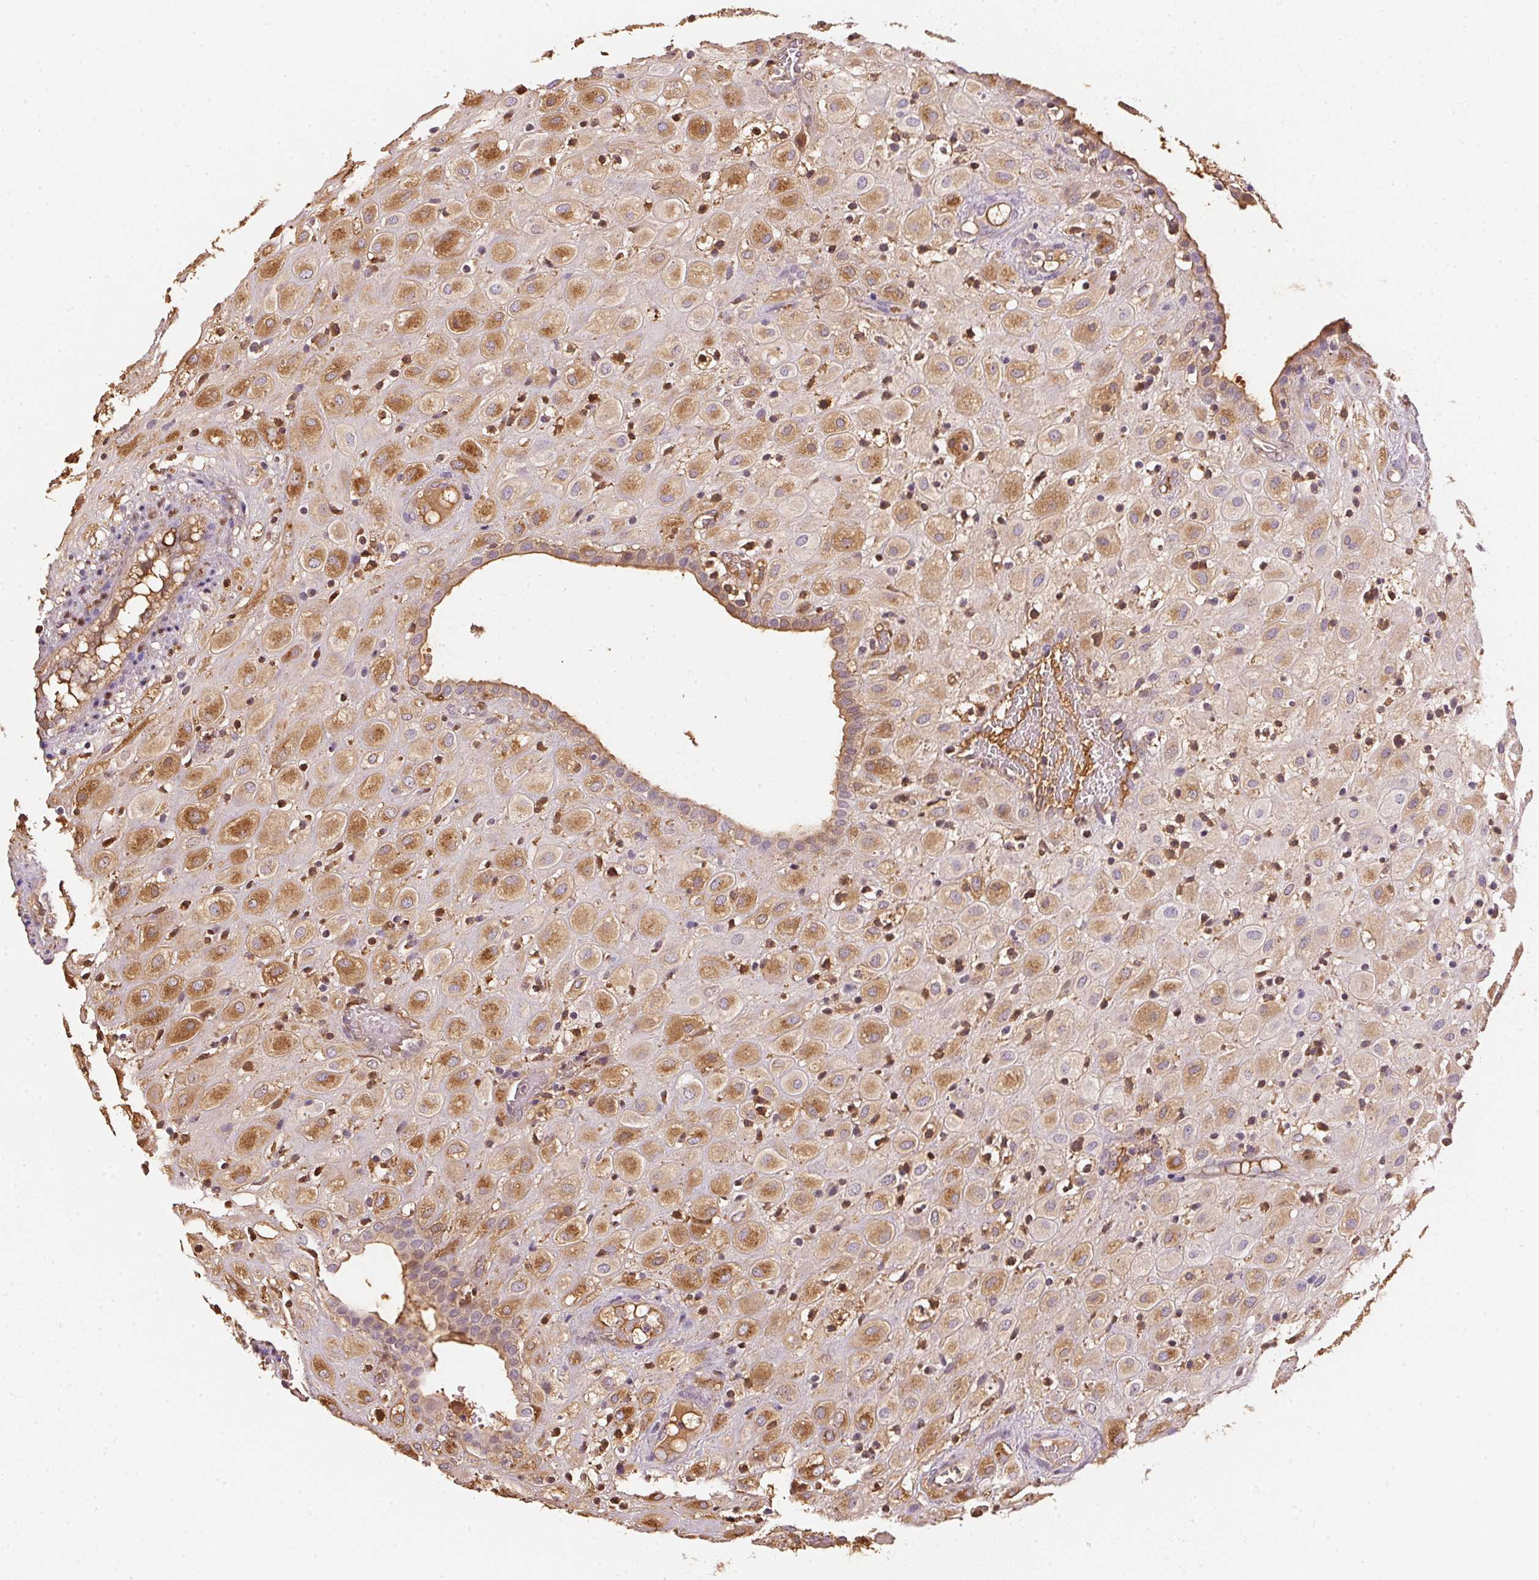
{"staining": {"intensity": "moderate", "quantity": "25%-75%", "location": "cytoplasmic/membranous"}, "tissue": "placenta", "cell_type": "Decidual cells", "image_type": "normal", "snomed": [{"axis": "morphology", "description": "Normal tissue, NOS"}, {"axis": "topography", "description": "Placenta"}], "caption": "DAB immunohistochemical staining of normal placenta displays moderate cytoplasmic/membranous protein positivity in about 25%-75% of decidual cells.", "gene": "IGFBP1", "patient": {"sex": "female", "age": 24}}